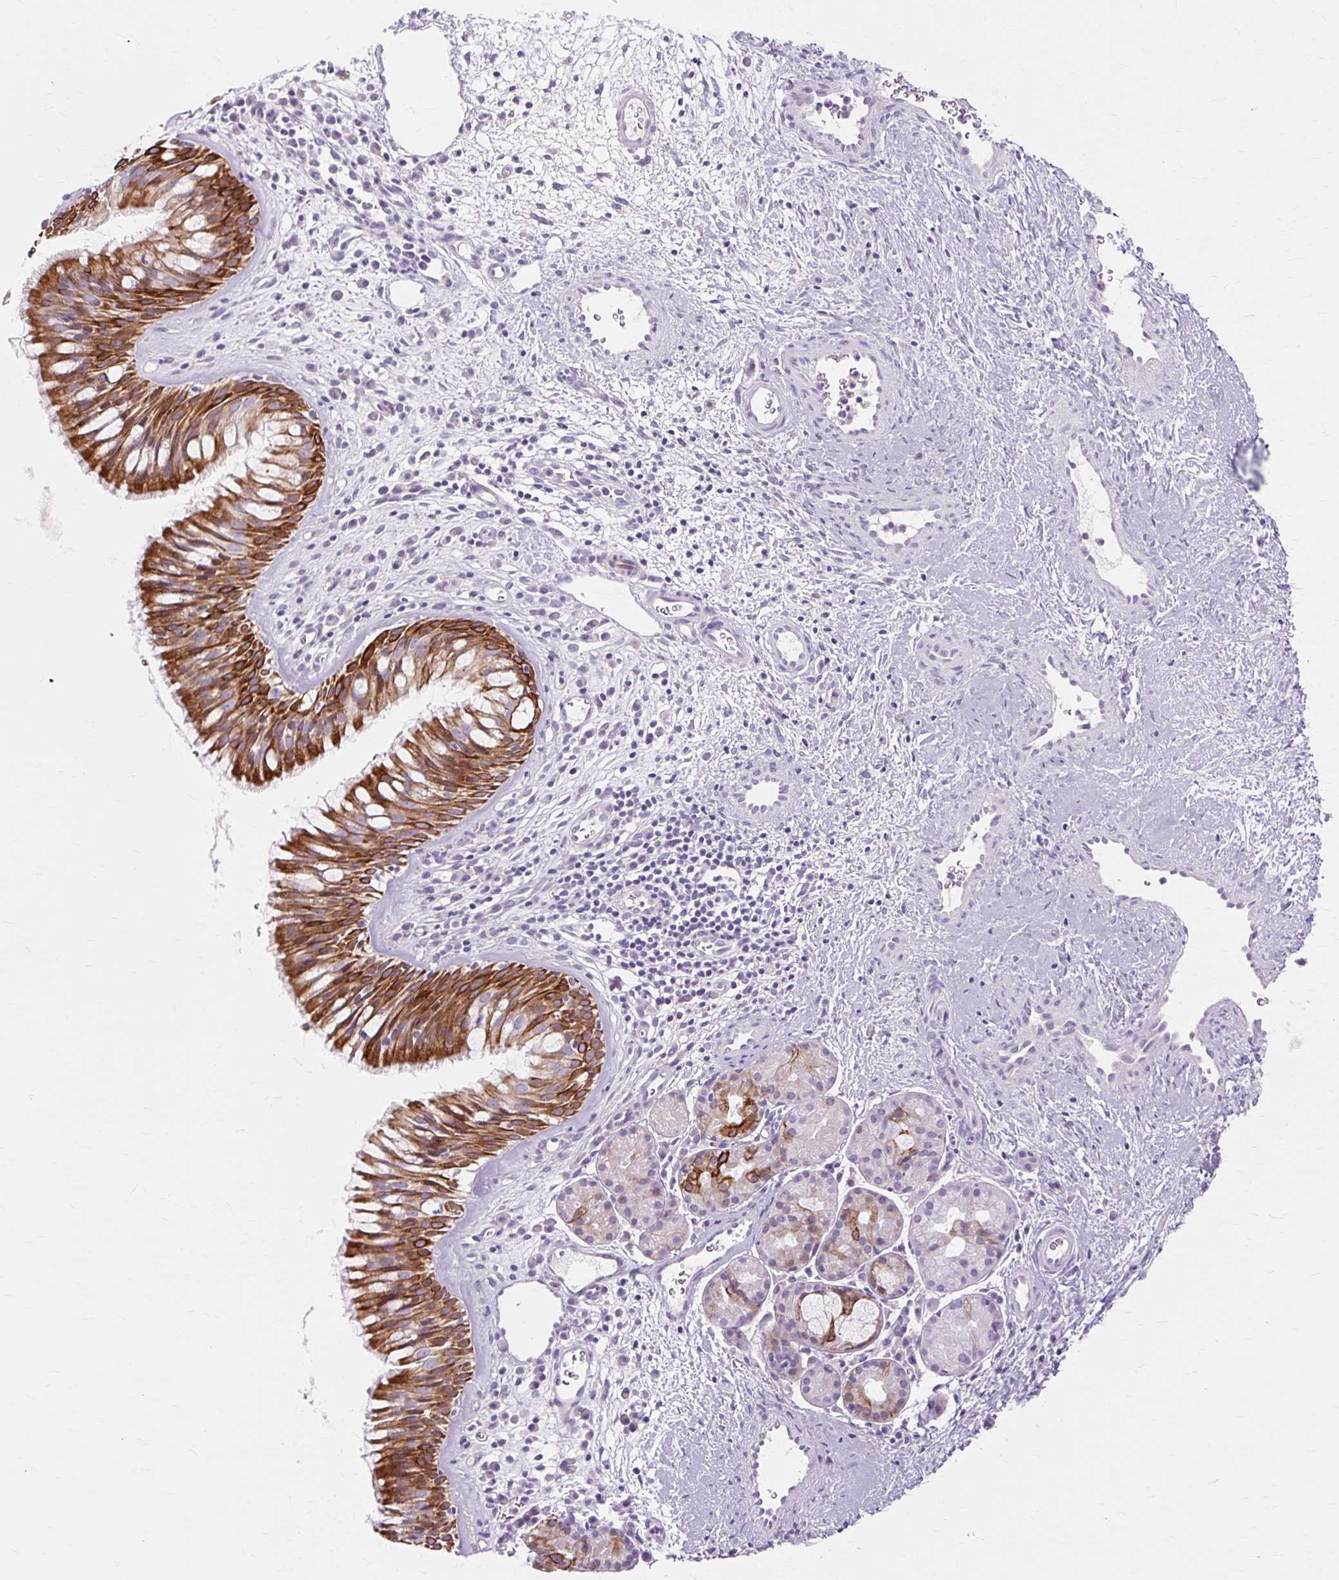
{"staining": {"intensity": "strong", "quantity": "25%-75%", "location": "cytoplasmic/membranous"}, "tissue": "nasopharynx", "cell_type": "Respiratory epithelial cells", "image_type": "normal", "snomed": [{"axis": "morphology", "description": "Normal tissue, NOS"}, {"axis": "topography", "description": "Nasopharynx"}], "caption": "This histopathology image demonstrates immunohistochemistry staining of unremarkable human nasopharynx, with high strong cytoplasmic/membranous staining in approximately 25%-75% of respiratory epithelial cells.", "gene": "IRX2", "patient": {"sex": "male", "age": 65}}